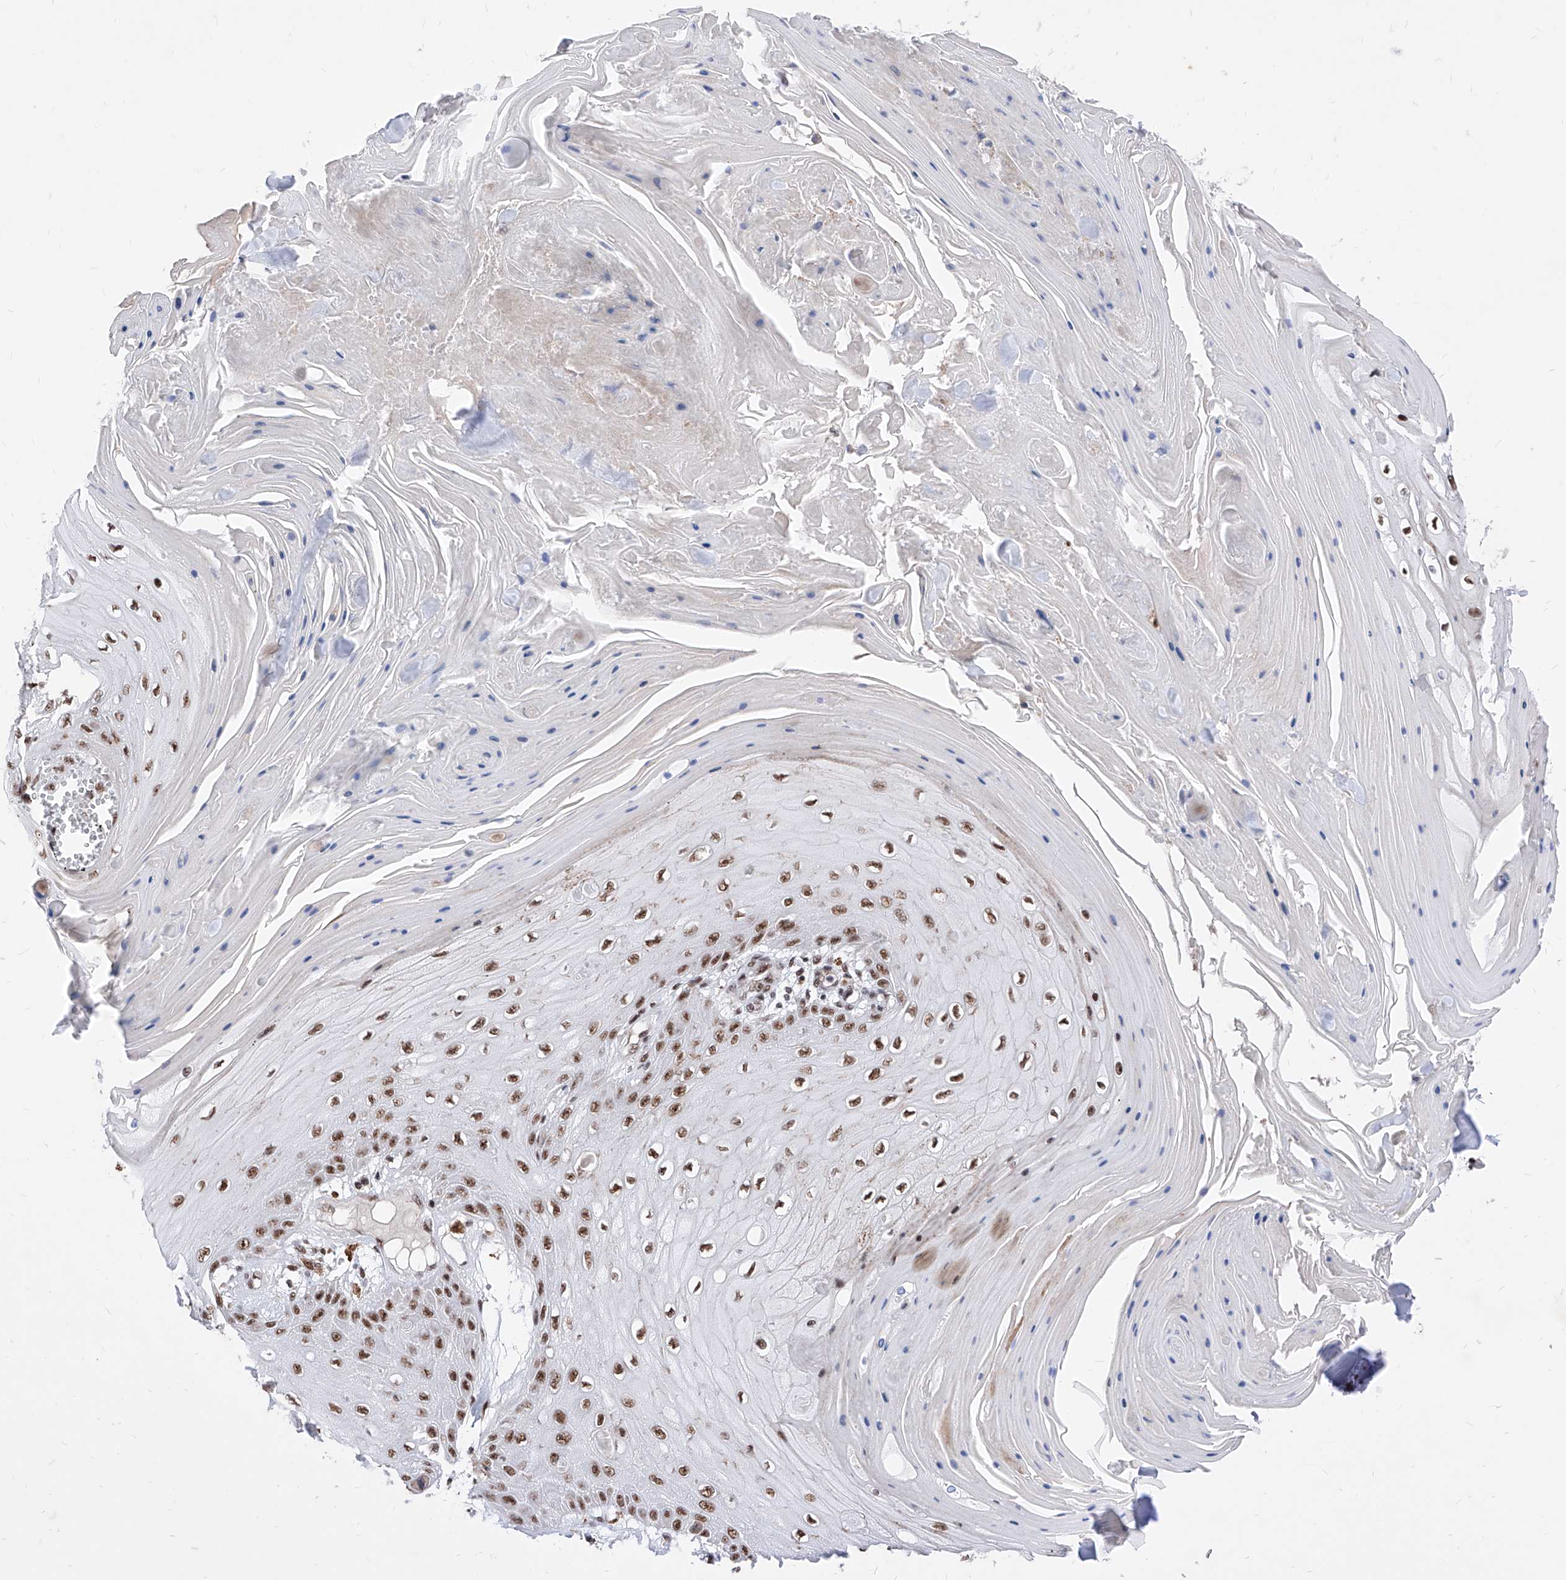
{"staining": {"intensity": "moderate", "quantity": ">75%", "location": "nuclear"}, "tissue": "skin cancer", "cell_type": "Tumor cells", "image_type": "cancer", "snomed": [{"axis": "morphology", "description": "Squamous cell carcinoma, NOS"}, {"axis": "topography", "description": "Skin"}], "caption": "The photomicrograph shows staining of skin cancer (squamous cell carcinoma), revealing moderate nuclear protein expression (brown color) within tumor cells.", "gene": "PHF5A", "patient": {"sex": "male", "age": 74}}